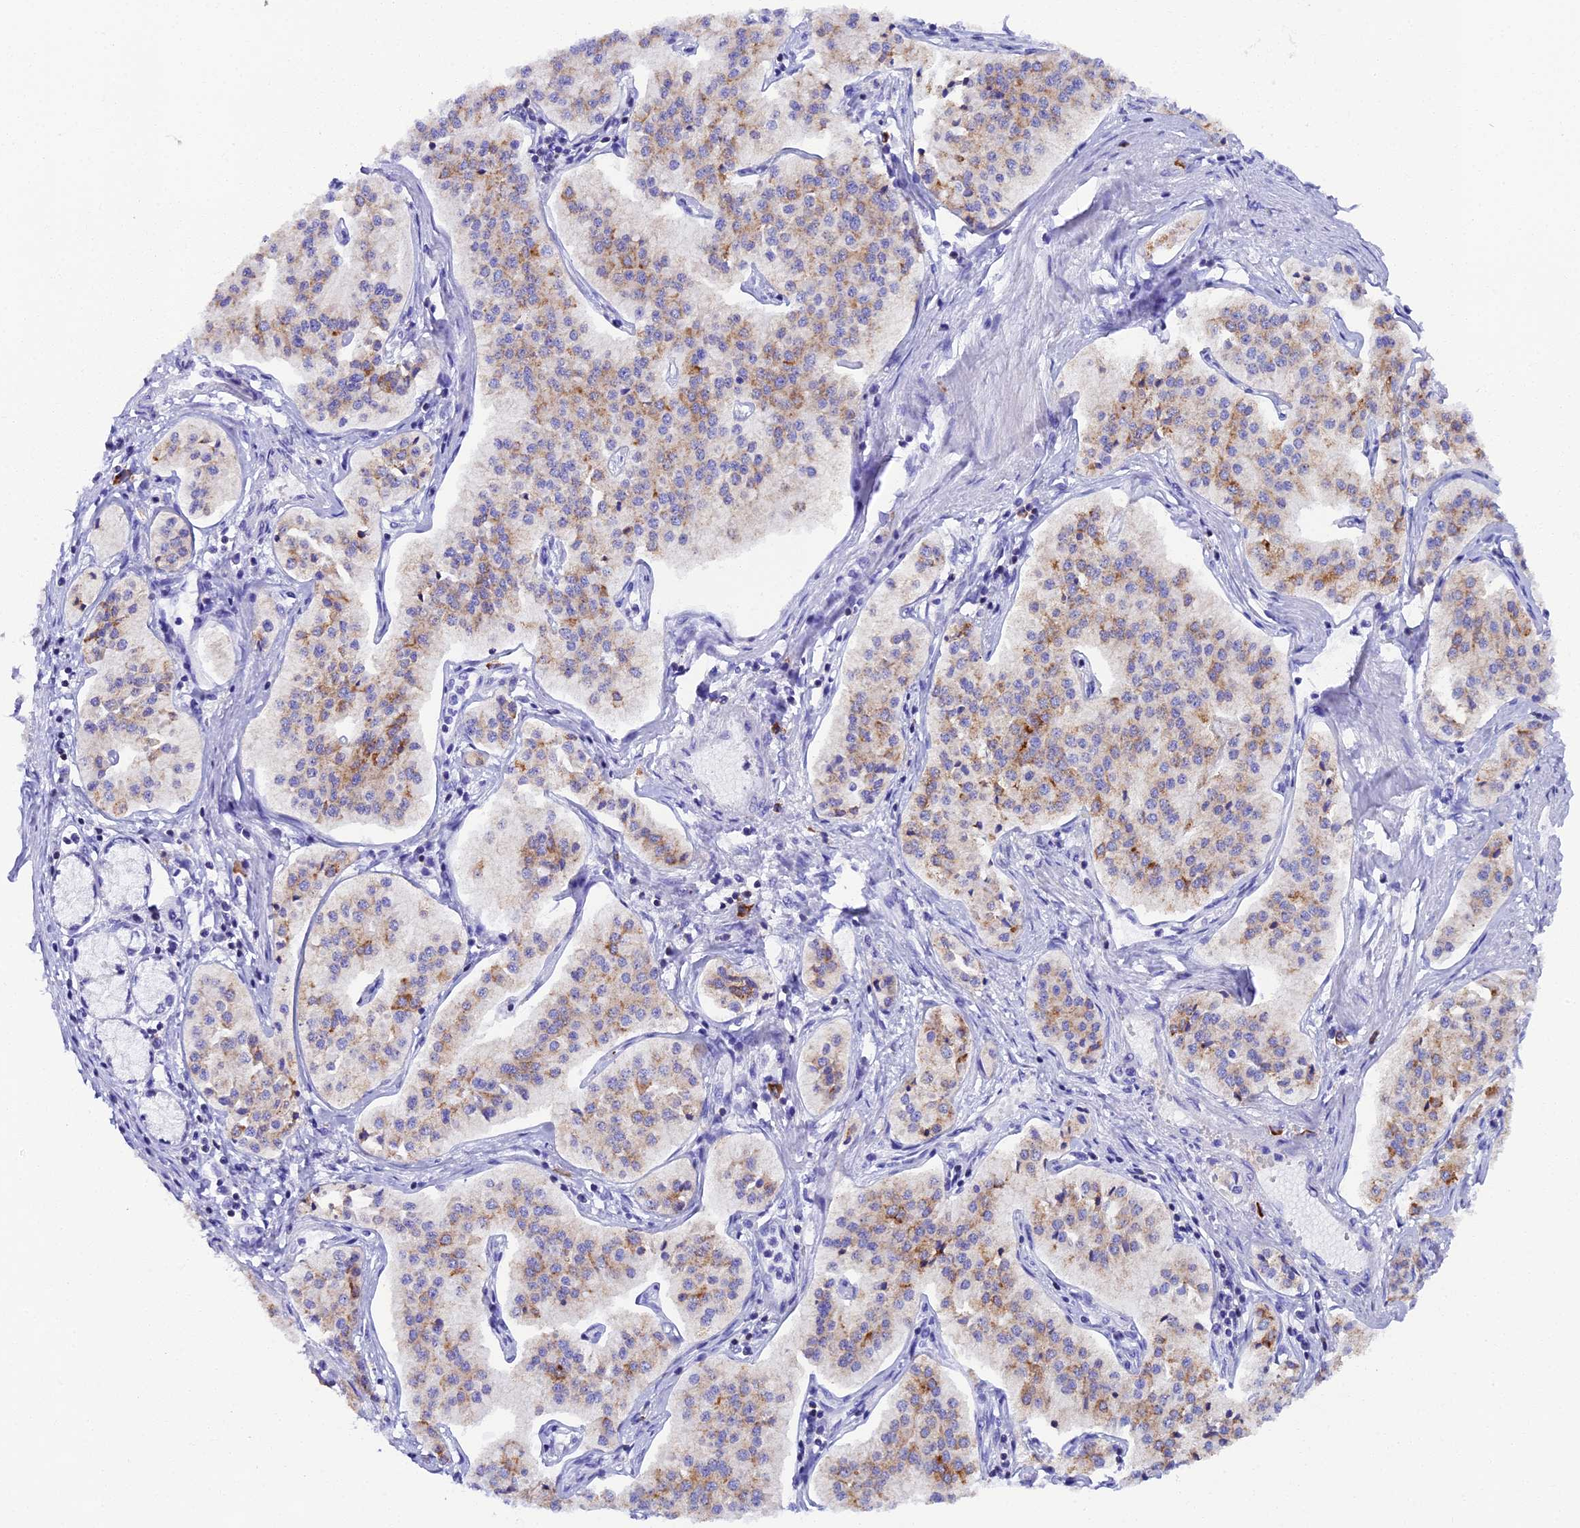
{"staining": {"intensity": "moderate", "quantity": "25%-75%", "location": "cytoplasmic/membranous"}, "tissue": "pancreatic cancer", "cell_type": "Tumor cells", "image_type": "cancer", "snomed": [{"axis": "morphology", "description": "Adenocarcinoma, NOS"}, {"axis": "topography", "description": "Pancreas"}], "caption": "A histopathology image of pancreatic cancer stained for a protein displays moderate cytoplasmic/membranous brown staining in tumor cells.", "gene": "FKBP11", "patient": {"sex": "female", "age": 50}}